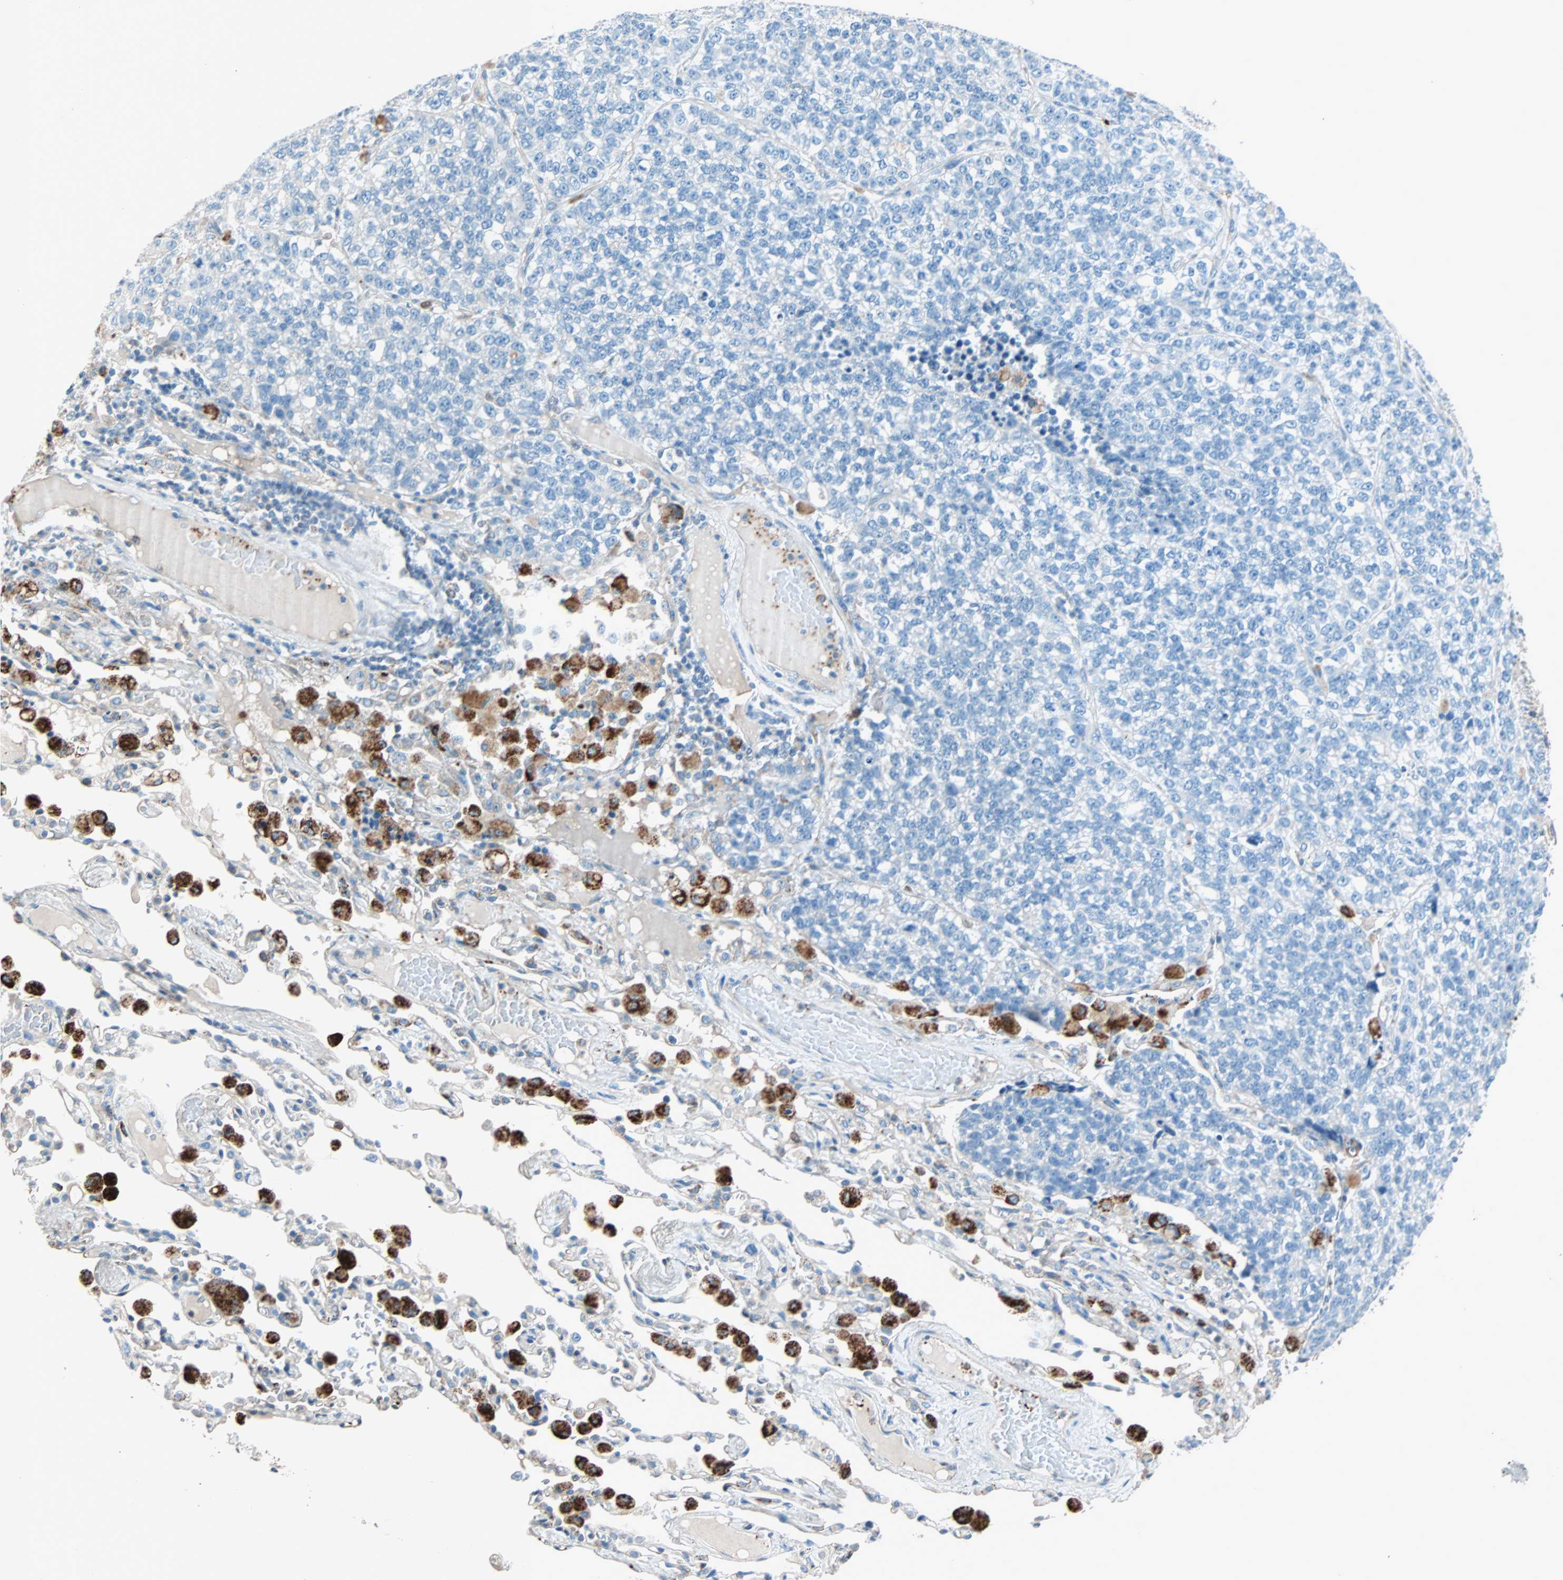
{"staining": {"intensity": "negative", "quantity": "none", "location": "none"}, "tissue": "lung cancer", "cell_type": "Tumor cells", "image_type": "cancer", "snomed": [{"axis": "morphology", "description": "Adenocarcinoma, NOS"}, {"axis": "topography", "description": "Lung"}], "caption": "Human lung cancer stained for a protein using immunohistochemistry (IHC) displays no expression in tumor cells.", "gene": "LY6G6F", "patient": {"sex": "male", "age": 49}}